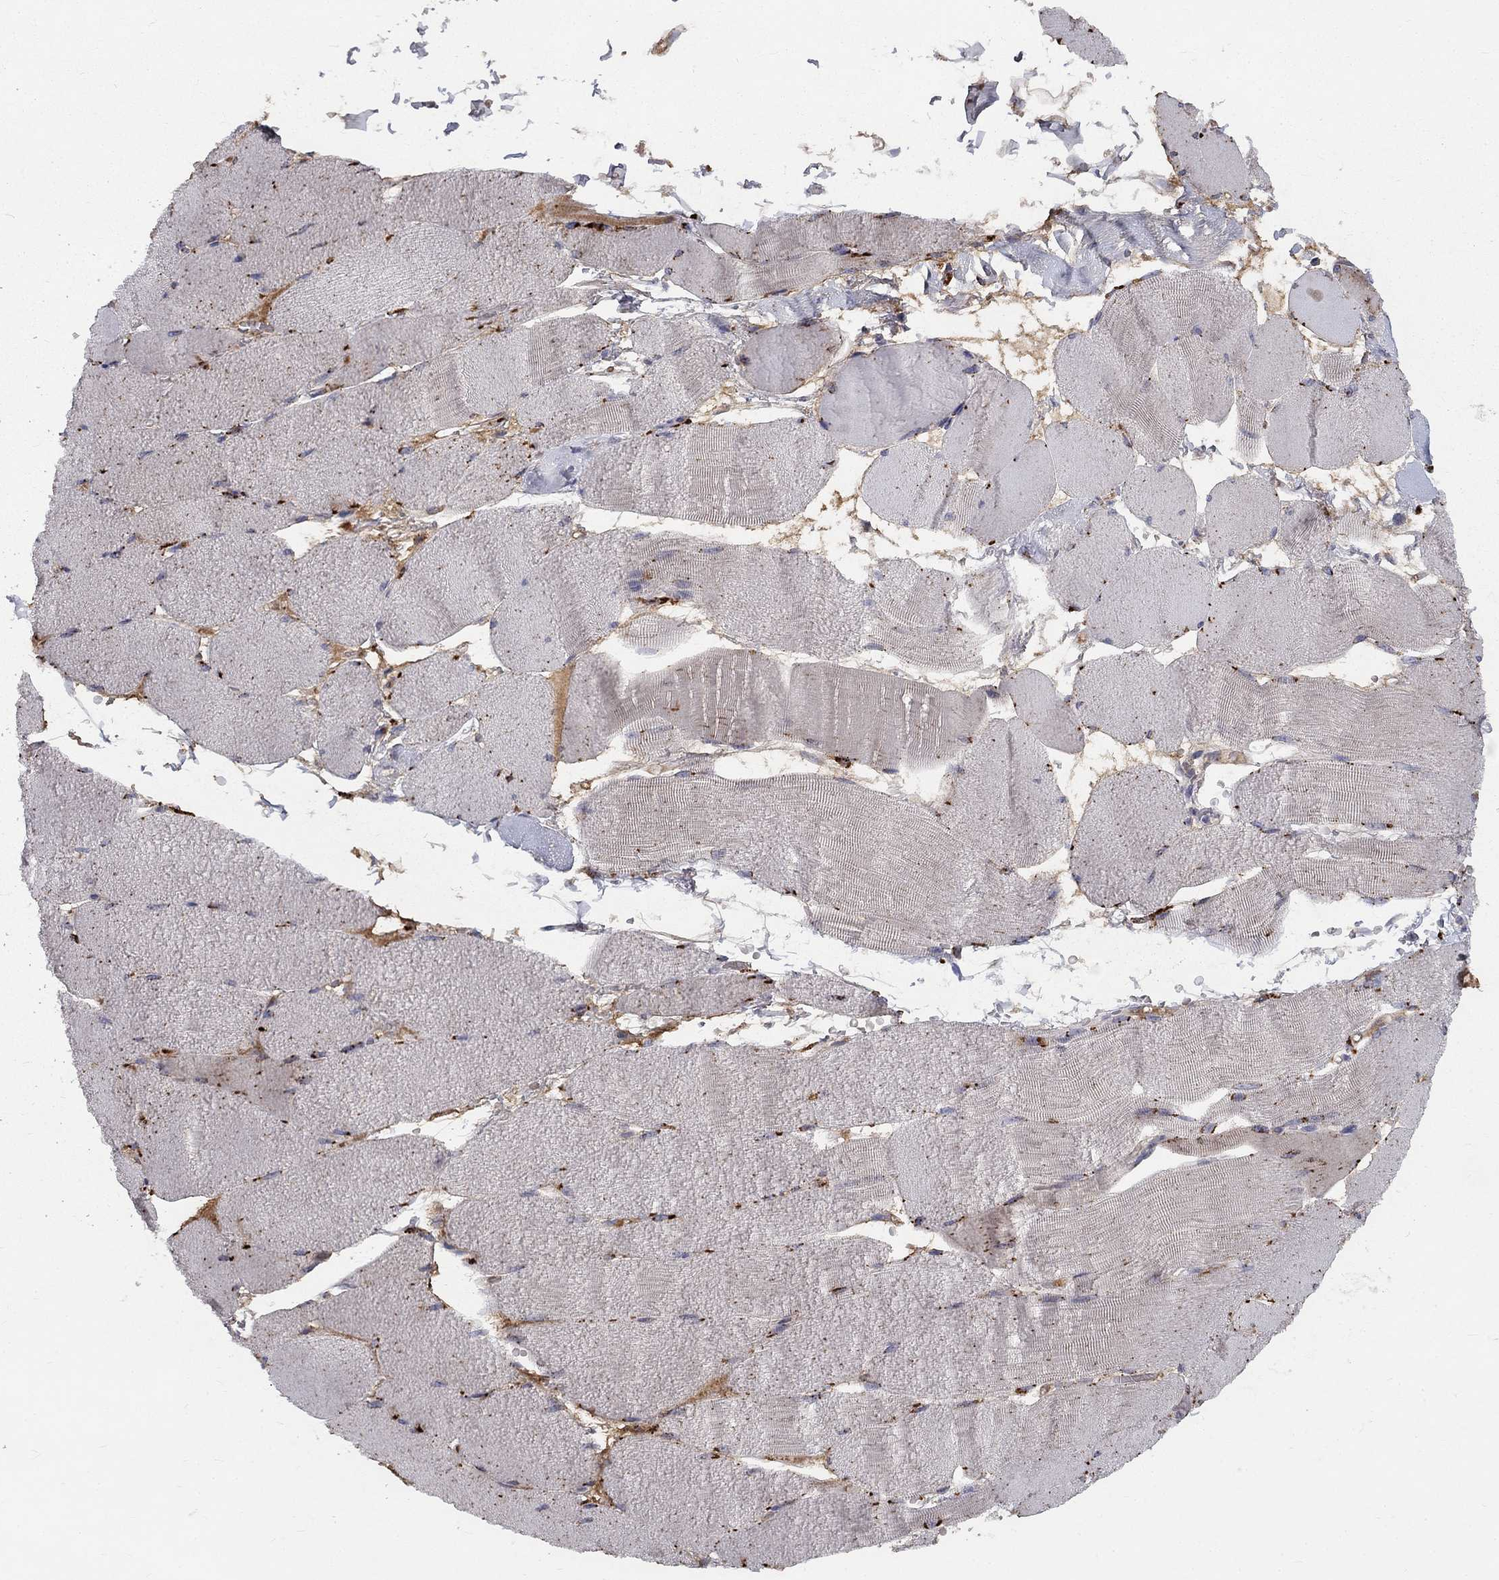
{"staining": {"intensity": "strong", "quantity": "<25%", "location": "cytoplasmic/membranous"}, "tissue": "skeletal muscle", "cell_type": "Myocytes", "image_type": "normal", "snomed": [{"axis": "morphology", "description": "Normal tissue, NOS"}, {"axis": "topography", "description": "Skeletal muscle"}], "caption": "Immunohistochemical staining of normal human skeletal muscle displays strong cytoplasmic/membranous protein positivity in about <25% of myocytes.", "gene": "EPDR1", "patient": {"sex": "male", "age": 56}}